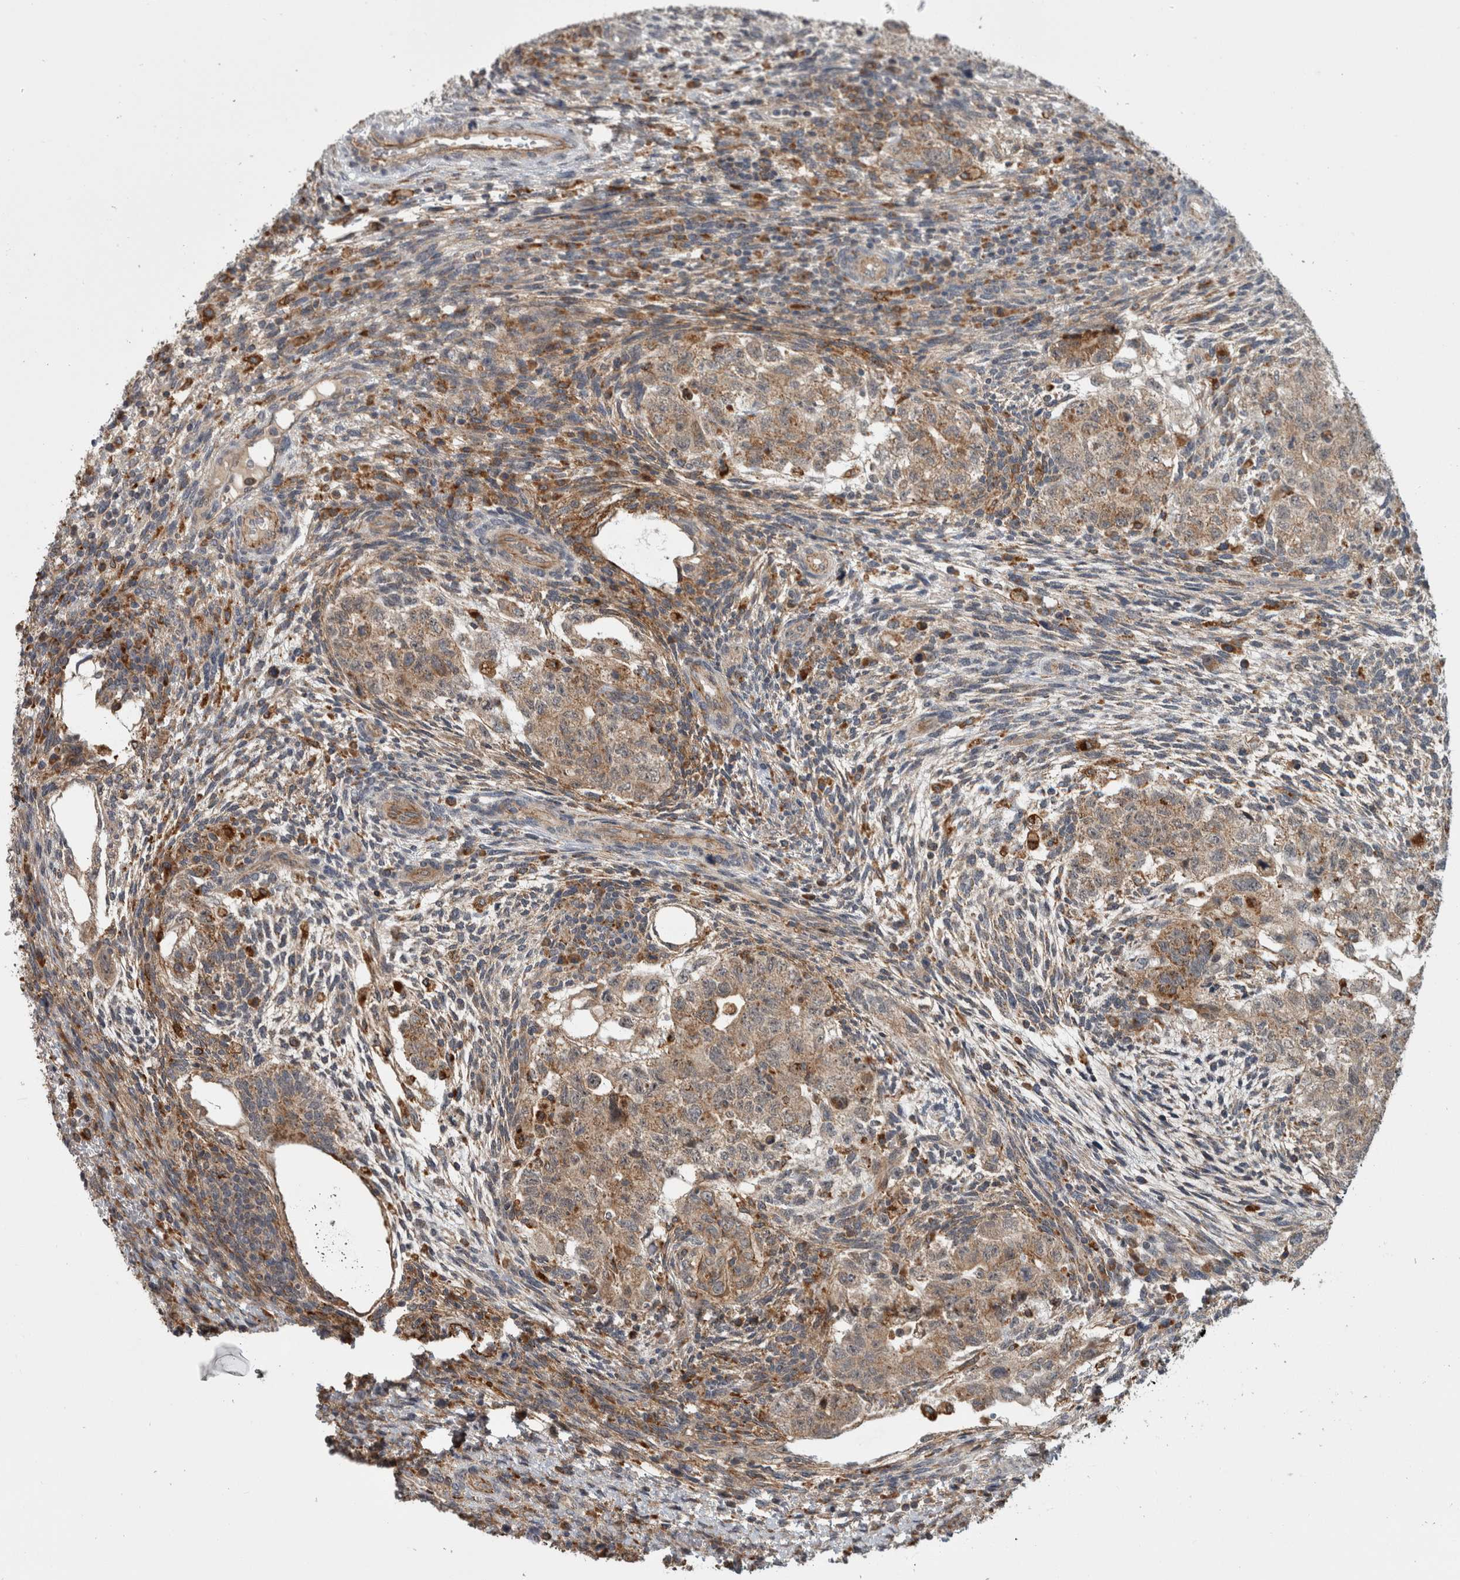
{"staining": {"intensity": "weak", "quantity": ">75%", "location": "cytoplasmic/membranous"}, "tissue": "testis cancer", "cell_type": "Tumor cells", "image_type": "cancer", "snomed": [{"axis": "morphology", "description": "Normal tissue, NOS"}, {"axis": "morphology", "description": "Carcinoma, Embryonal, NOS"}, {"axis": "topography", "description": "Testis"}], "caption": "Testis cancer (embryonal carcinoma) stained for a protein demonstrates weak cytoplasmic/membranous positivity in tumor cells.", "gene": "ADGRL3", "patient": {"sex": "male", "age": 36}}